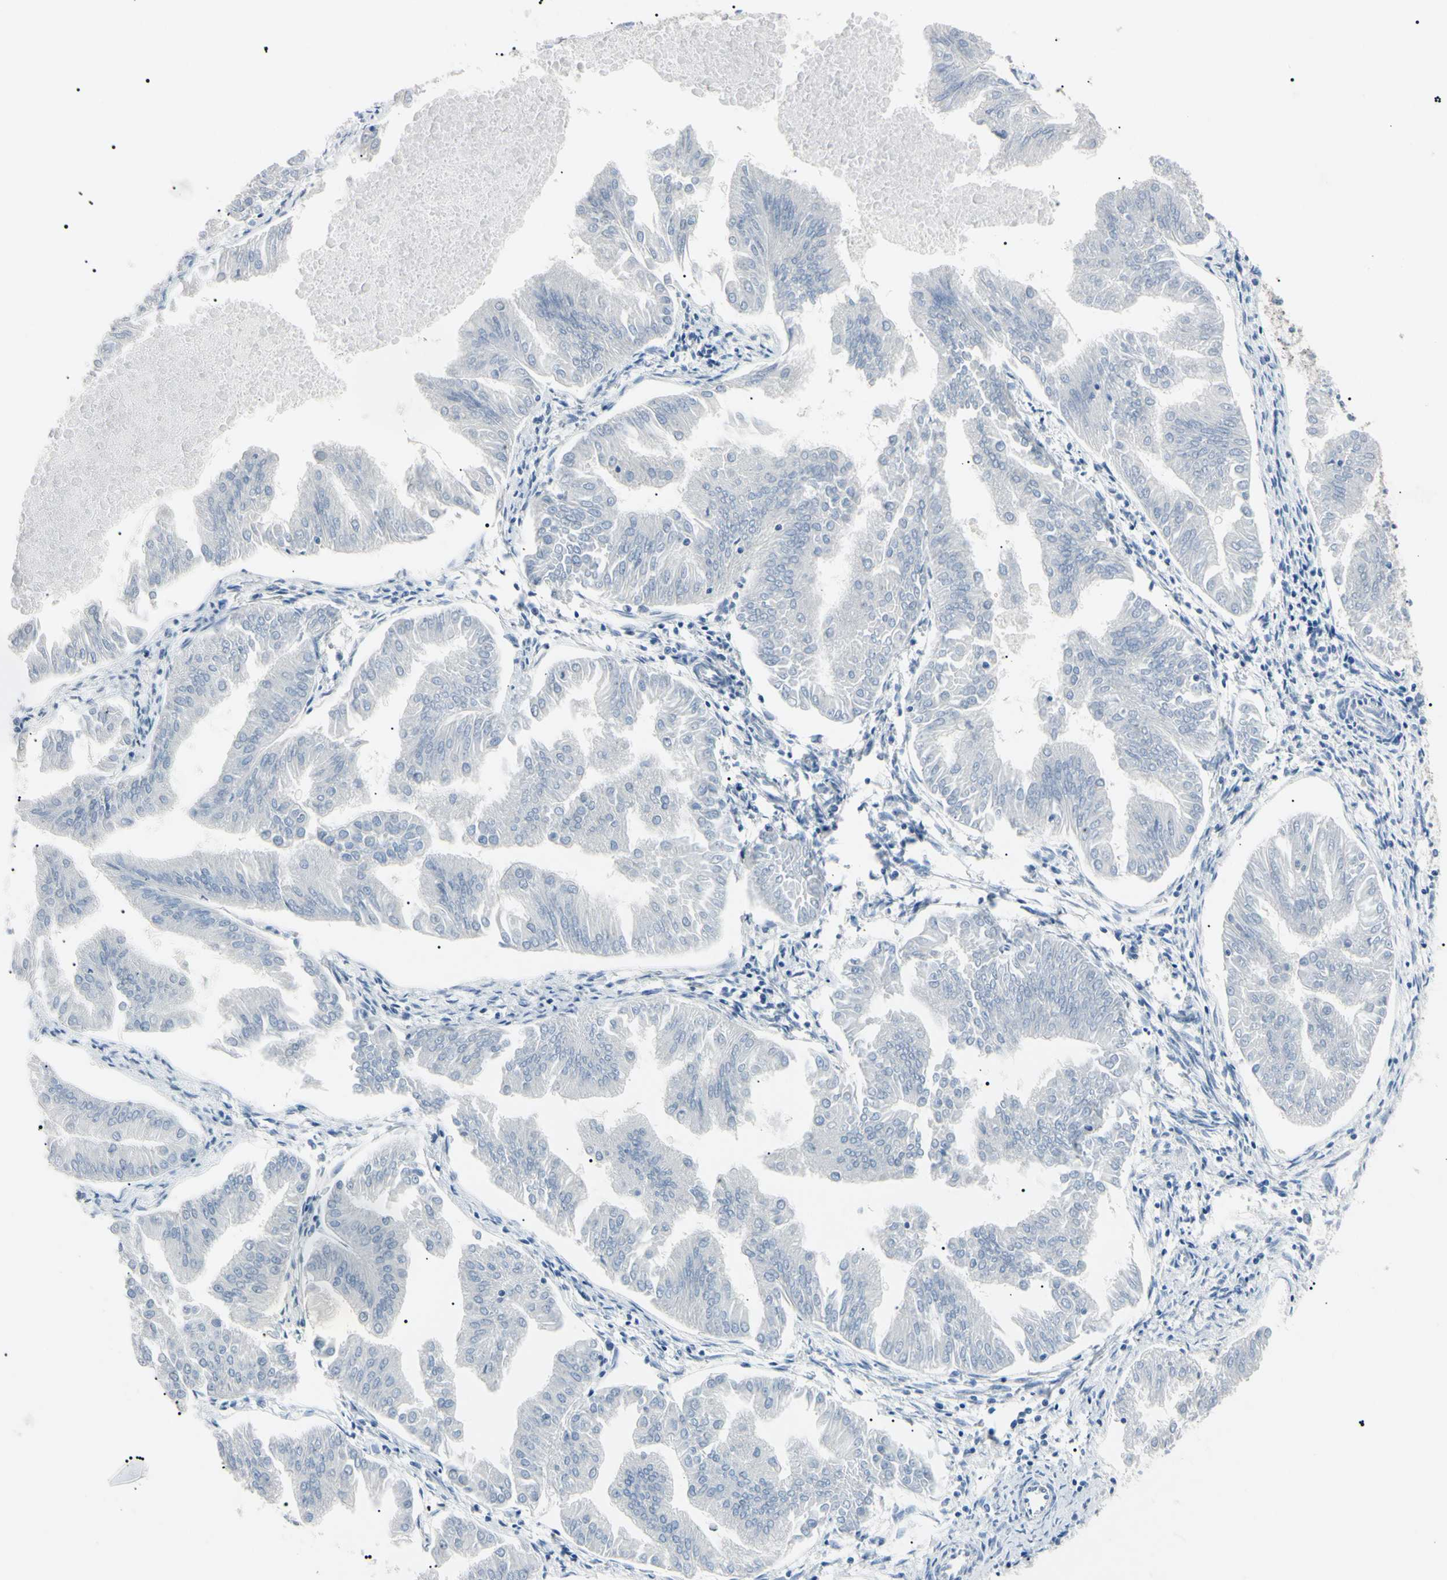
{"staining": {"intensity": "negative", "quantity": "none", "location": "none"}, "tissue": "endometrial cancer", "cell_type": "Tumor cells", "image_type": "cancer", "snomed": [{"axis": "morphology", "description": "Adenocarcinoma, NOS"}, {"axis": "topography", "description": "Endometrium"}], "caption": "Adenocarcinoma (endometrial) stained for a protein using immunohistochemistry (IHC) shows no expression tumor cells.", "gene": "CGB3", "patient": {"sex": "female", "age": 53}}